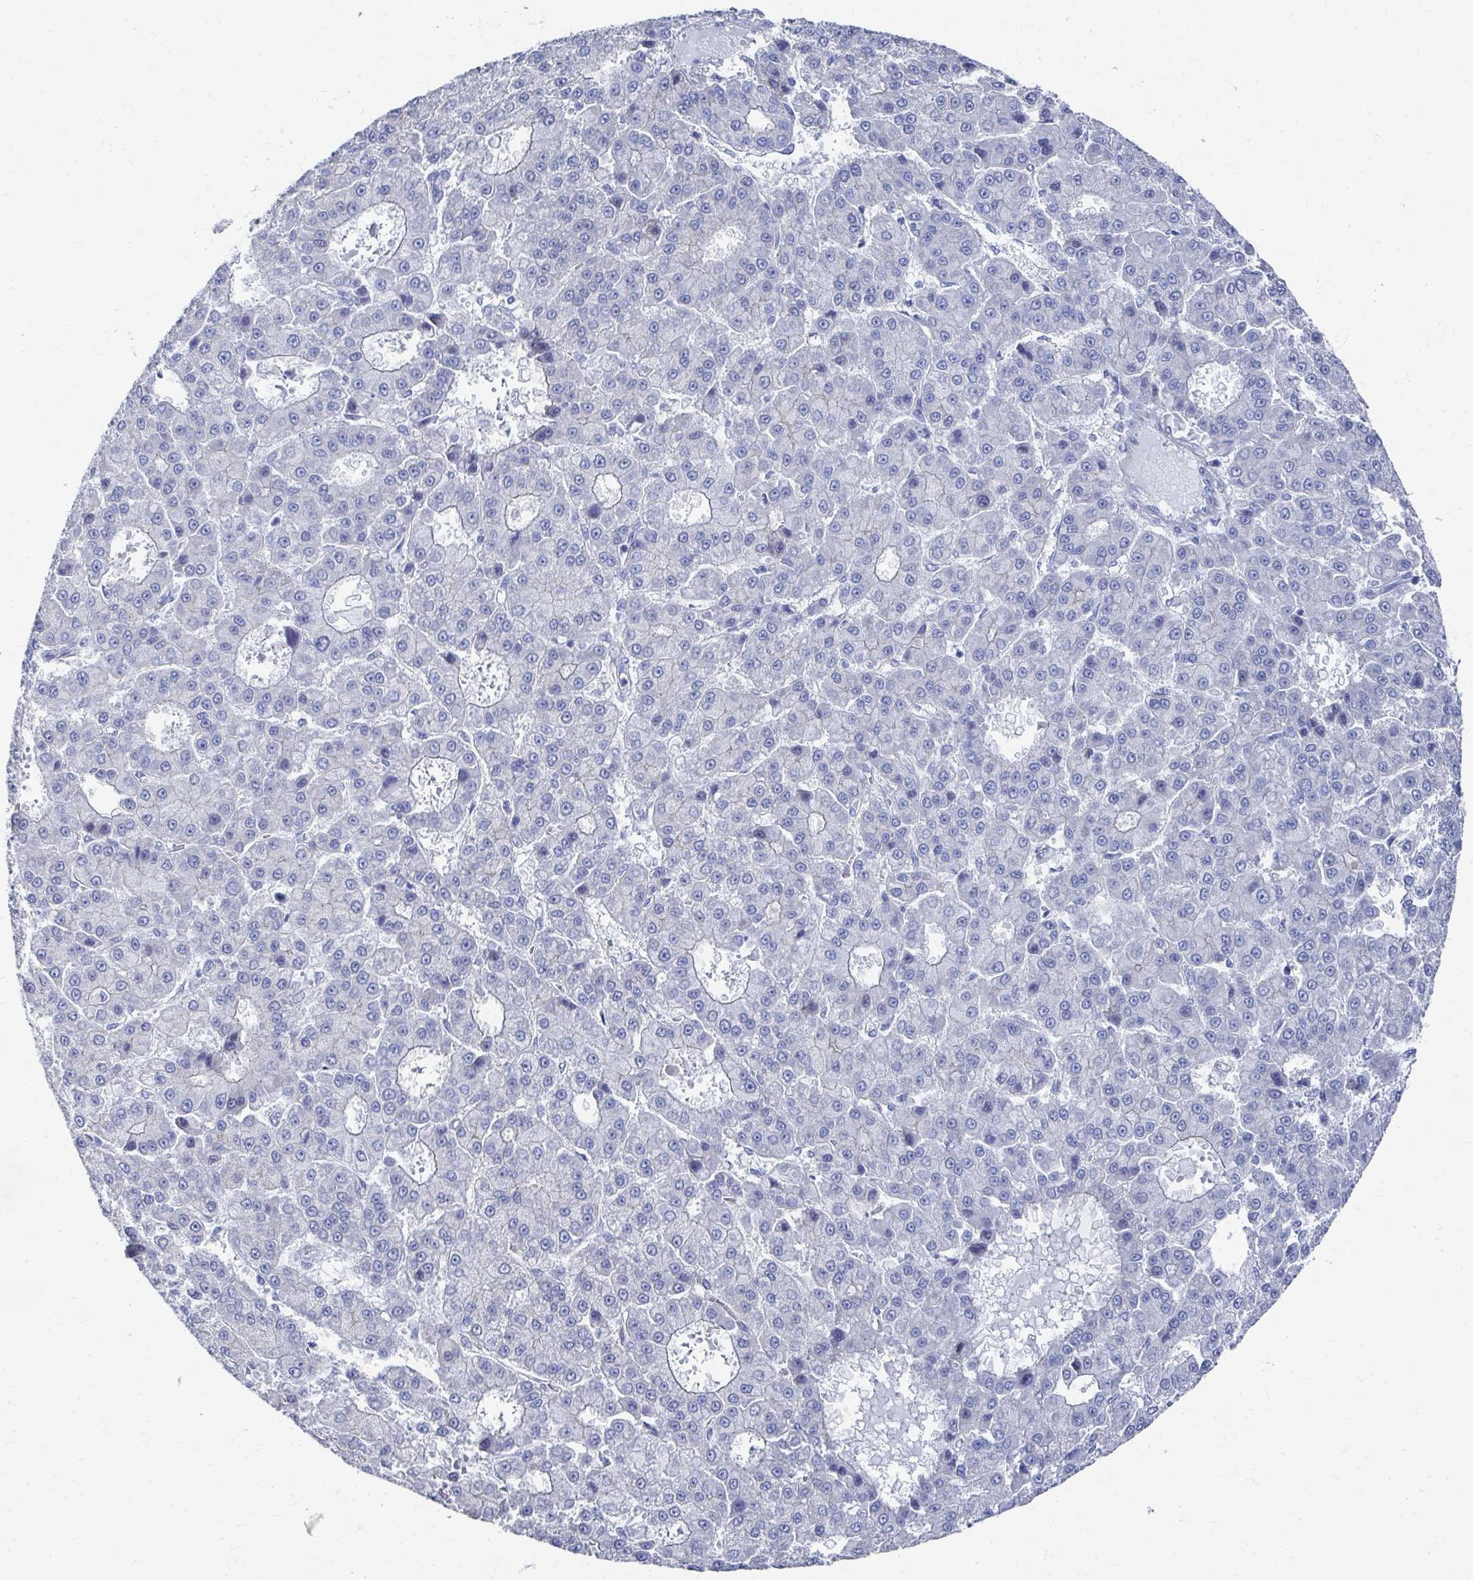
{"staining": {"intensity": "negative", "quantity": "none", "location": "none"}, "tissue": "liver cancer", "cell_type": "Tumor cells", "image_type": "cancer", "snomed": [{"axis": "morphology", "description": "Carcinoma, Hepatocellular, NOS"}, {"axis": "topography", "description": "Liver"}], "caption": "High magnification brightfield microscopy of liver cancer stained with DAB (3,3'-diaminobenzidine) (brown) and counterstained with hematoxylin (blue): tumor cells show no significant positivity. (Stains: DAB IHC with hematoxylin counter stain, Microscopy: brightfield microscopy at high magnification).", "gene": "PLEKHG7", "patient": {"sex": "male", "age": 70}}